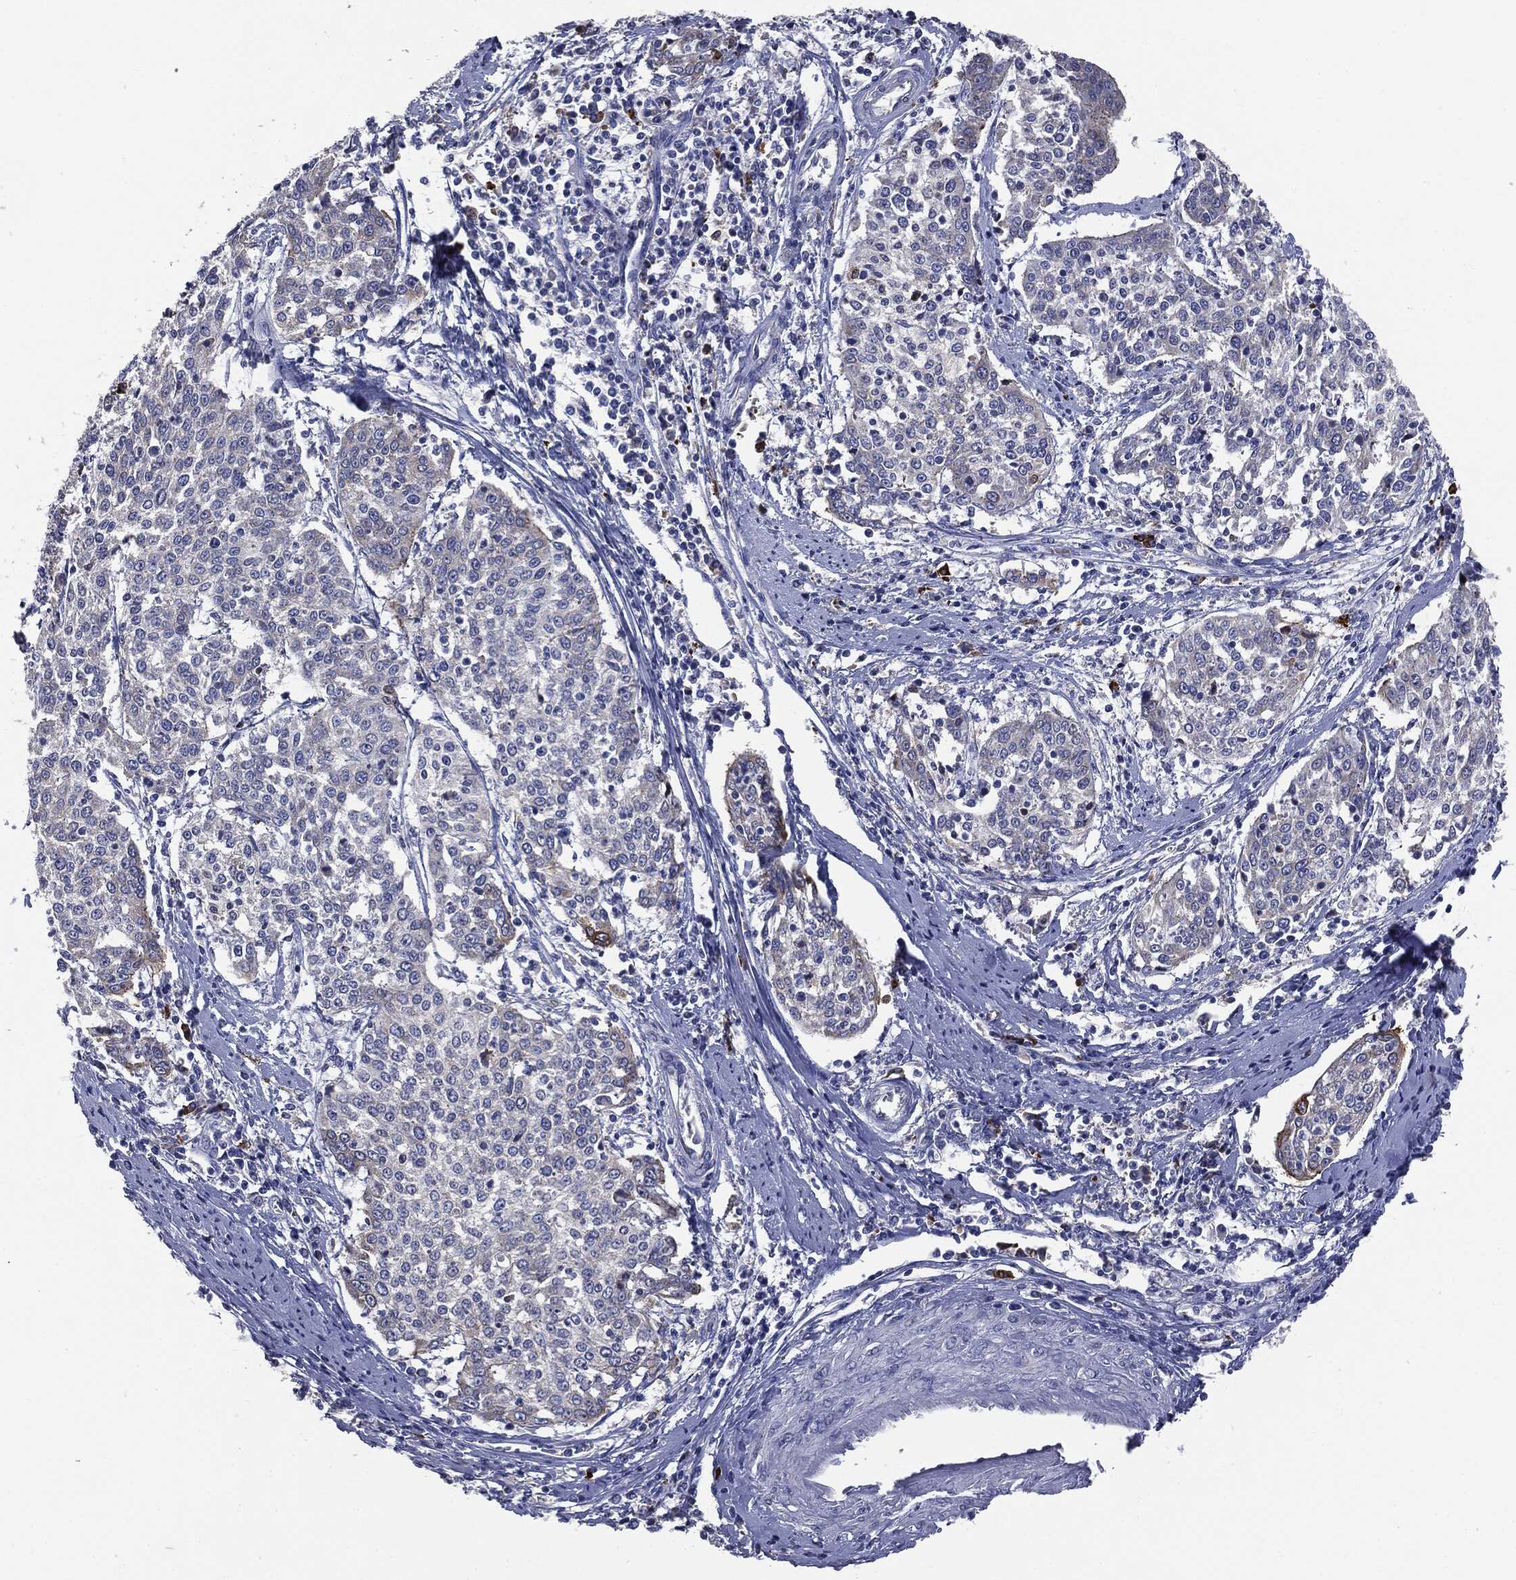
{"staining": {"intensity": "negative", "quantity": "none", "location": "none"}, "tissue": "cervical cancer", "cell_type": "Tumor cells", "image_type": "cancer", "snomed": [{"axis": "morphology", "description": "Squamous cell carcinoma, NOS"}, {"axis": "topography", "description": "Cervix"}], "caption": "An image of cervical cancer stained for a protein shows no brown staining in tumor cells.", "gene": "PTGS2", "patient": {"sex": "female", "age": 41}}